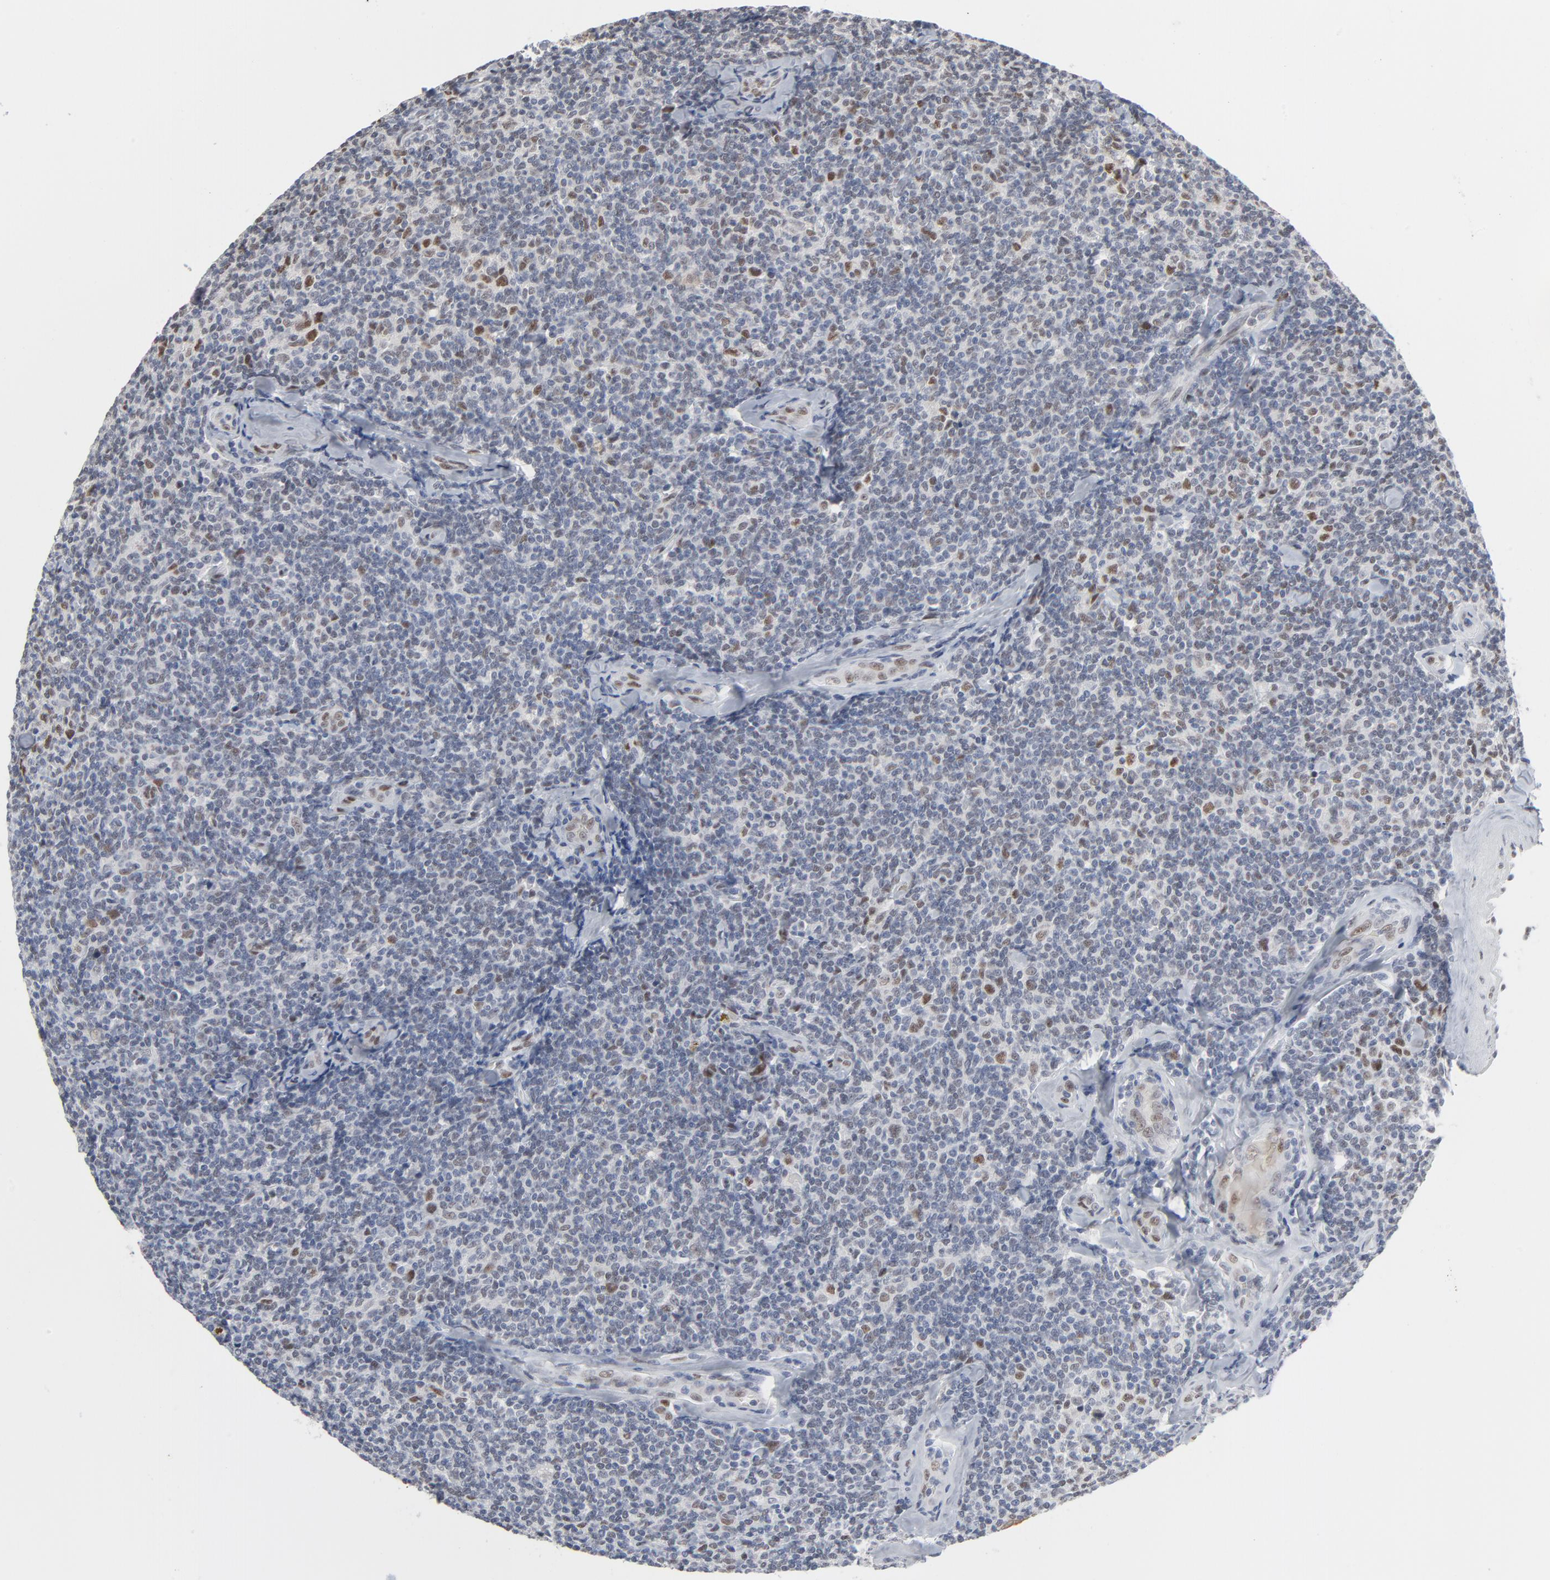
{"staining": {"intensity": "negative", "quantity": "none", "location": "none"}, "tissue": "lymphoma", "cell_type": "Tumor cells", "image_type": "cancer", "snomed": [{"axis": "morphology", "description": "Malignant lymphoma, non-Hodgkin's type, Low grade"}, {"axis": "topography", "description": "Lymph node"}], "caption": "There is no significant staining in tumor cells of low-grade malignant lymphoma, non-Hodgkin's type. The staining was performed using DAB to visualize the protein expression in brown, while the nuclei were stained in blue with hematoxylin (Magnification: 20x).", "gene": "ATF7", "patient": {"sex": "female", "age": 56}}